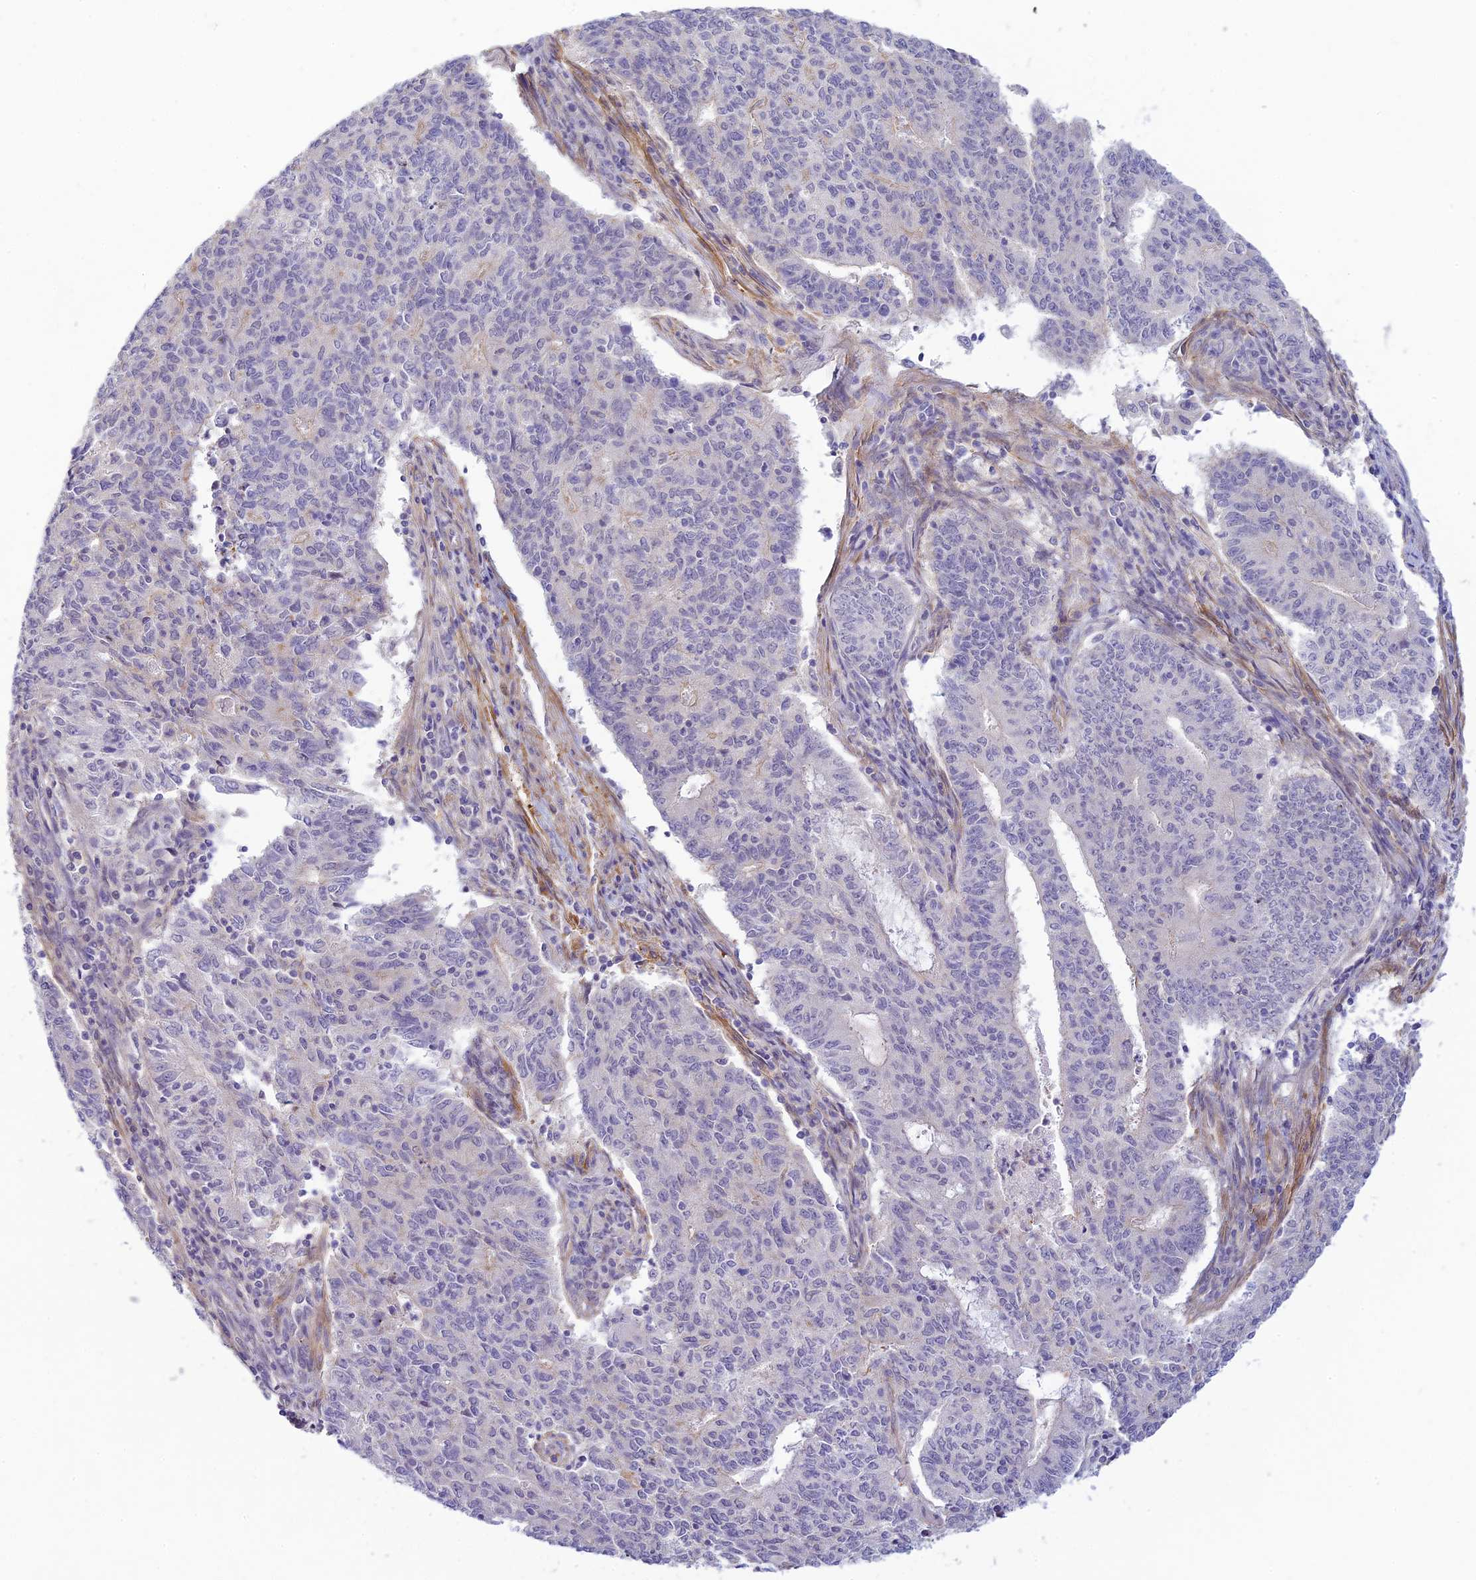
{"staining": {"intensity": "negative", "quantity": "none", "location": "none"}, "tissue": "endometrial cancer", "cell_type": "Tumor cells", "image_type": "cancer", "snomed": [{"axis": "morphology", "description": "Adenocarcinoma, NOS"}, {"axis": "topography", "description": "Endometrium"}], "caption": "DAB immunohistochemical staining of endometrial cancer reveals no significant positivity in tumor cells. (Stains: DAB (3,3'-diaminobenzidine) immunohistochemistry with hematoxylin counter stain, Microscopy: brightfield microscopy at high magnification).", "gene": "FBXW4", "patient": {"sex": "female", "age": 59}}